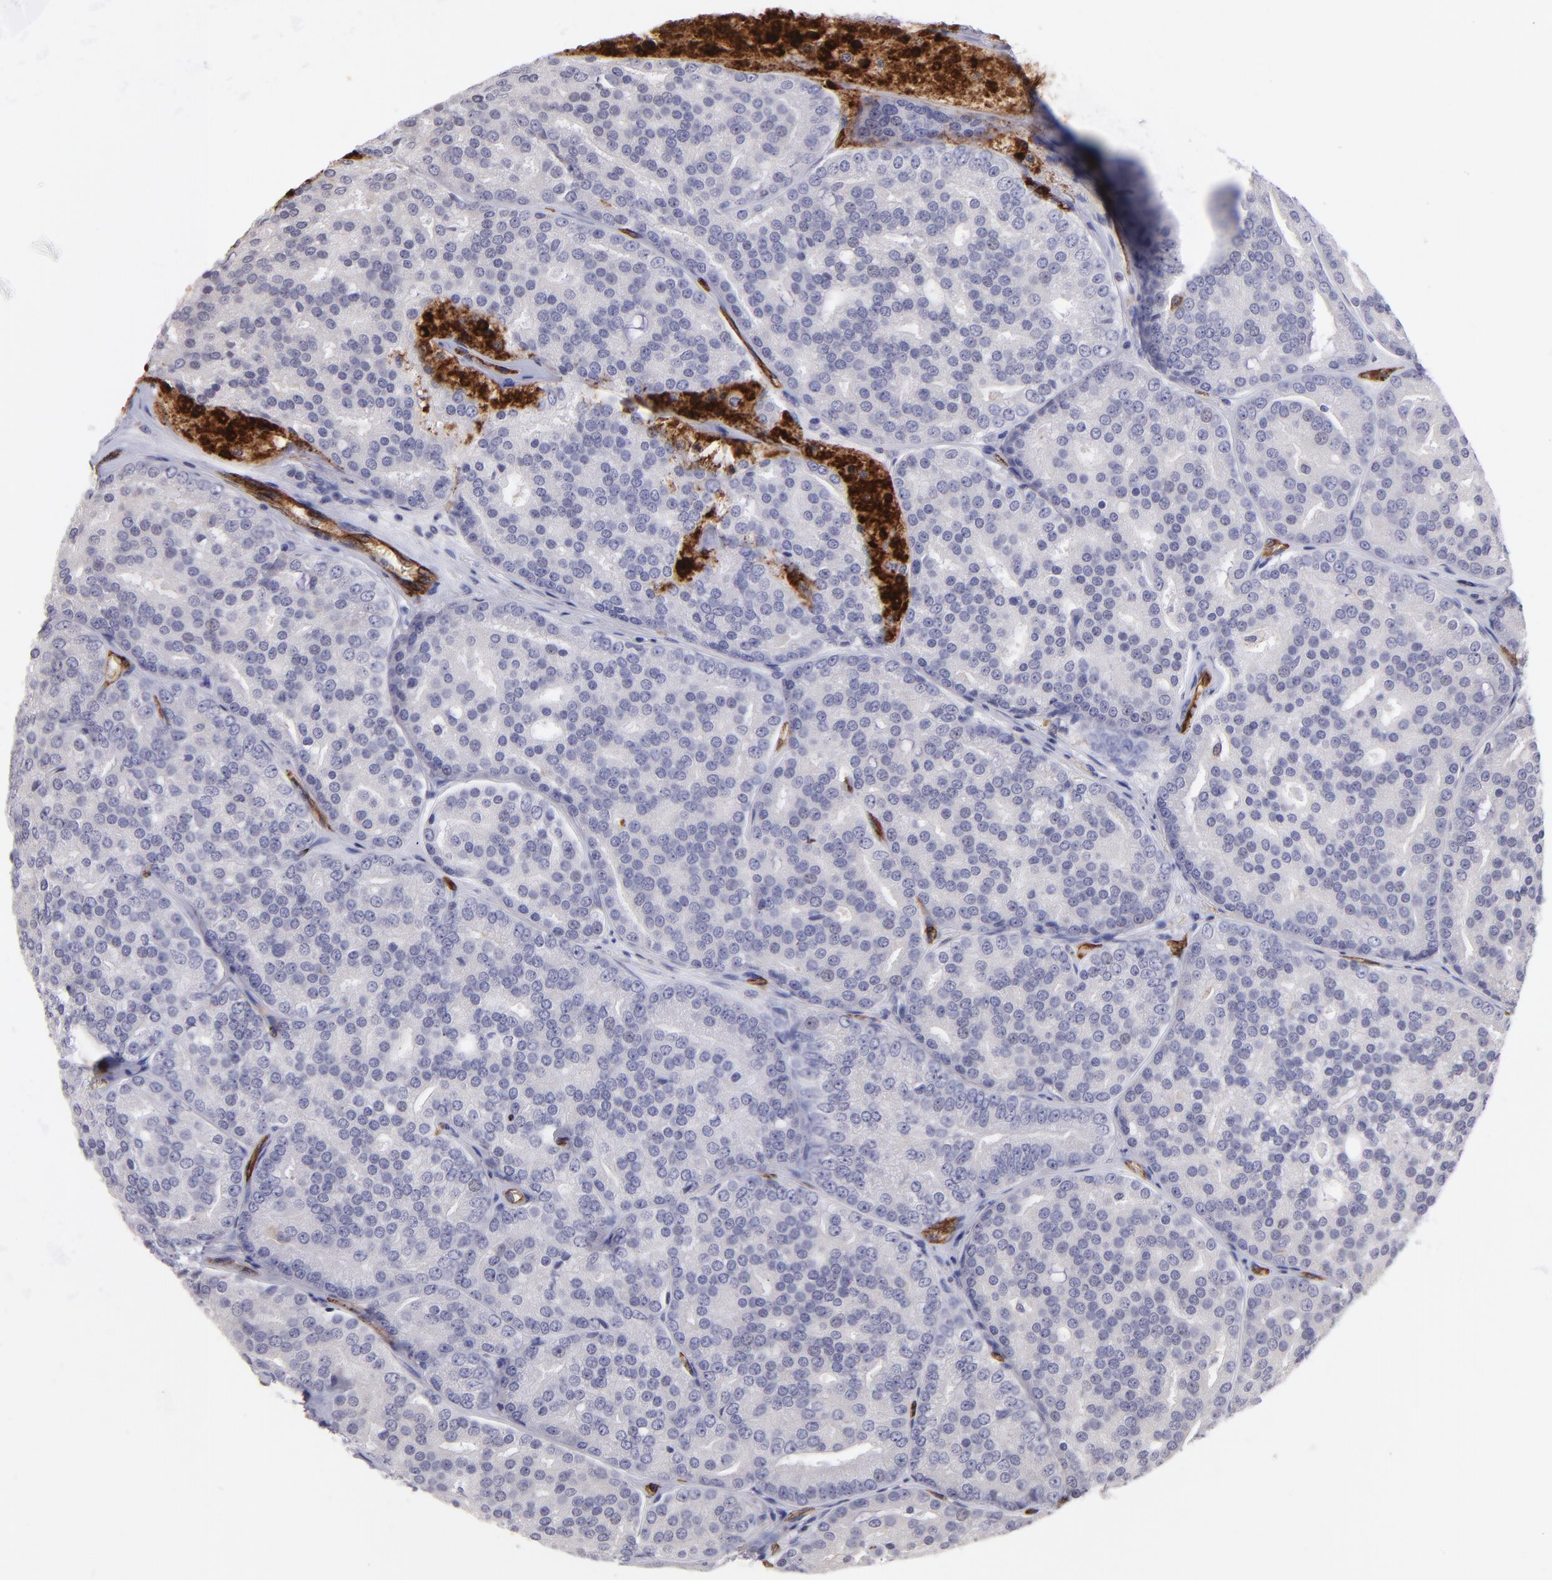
{"staining": {"intensity": "negative", "quantity": "none", "location": "none"}, "tissue": "prostate cancer", "cell_type": "Tumor cells", "image_type": "cancer", "snomed": [{"axis": "morphology", "description": "Adenocarcinoma, High grade"}, {"axis": "topography", "description": "Prostate"}], "caption": "High power microscopy micrograph of an immunohistochemistry micrograph of prostate cancer, revealing no significant staining in tumor cells.", "gene": "DYSF", "patient": {"sex": "male", "age": 64}}